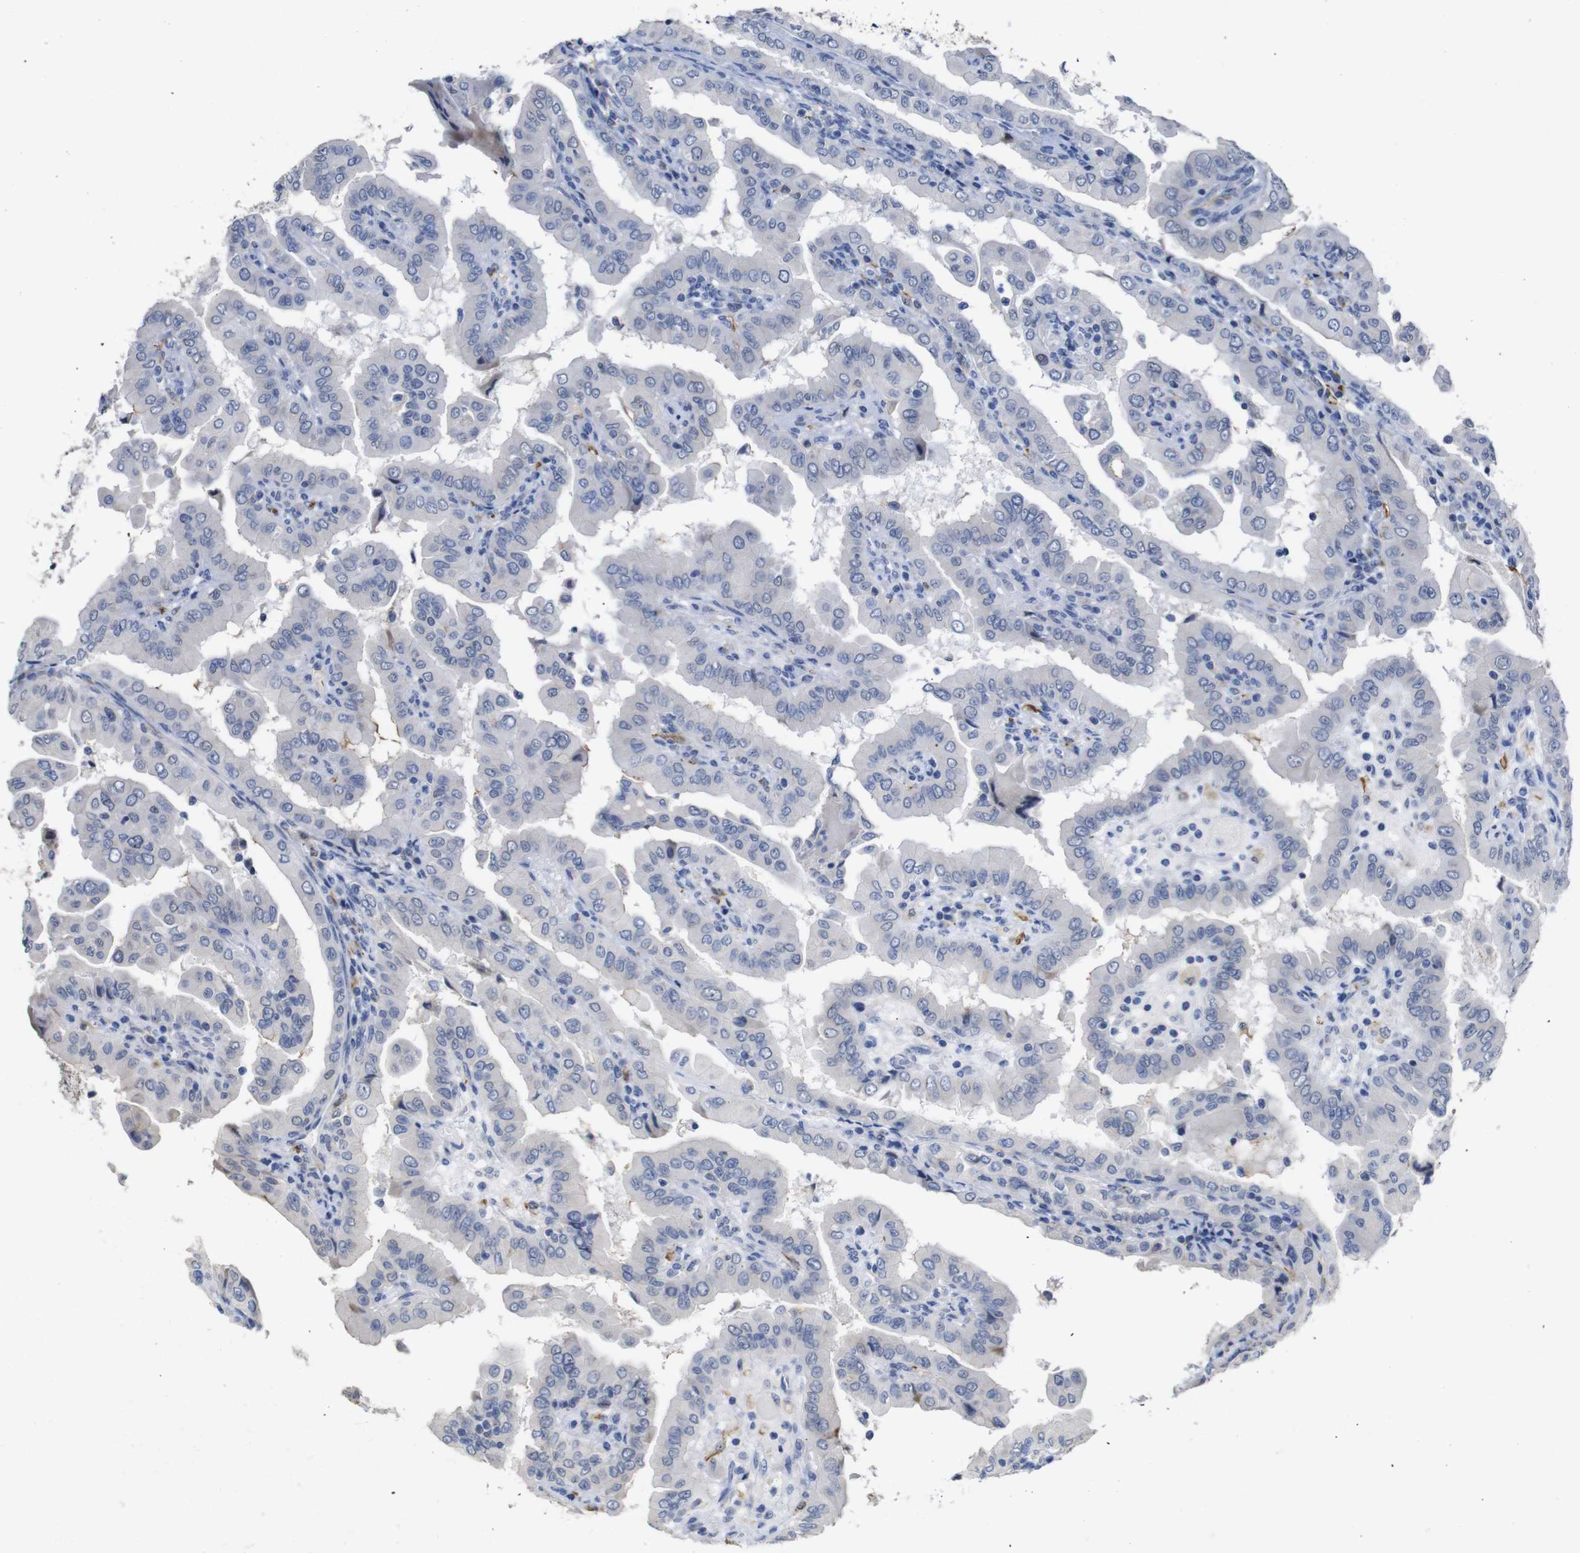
{"staining": {"intensity": "negative", "quantity": "none", "location": "none"}, "tissue": "thyroid cancer", "cell_type": "Tumor cells", "image_type": "cancer", "snomed": [{"axis": "morphology", "description": "Papillary adenocarcinoma, NOS"}, {"axis": "topography", "description": "Thyroid gland"}], "caption": "The photomicrograph exhibits no staining of tumor cells in thyroid papillary adenocarcinoma. (Immunohistochemistry, brightfield microscopy, high magnification).", "gene": "TCEAL9", "patient": {"sex": "male", "age": 33}}